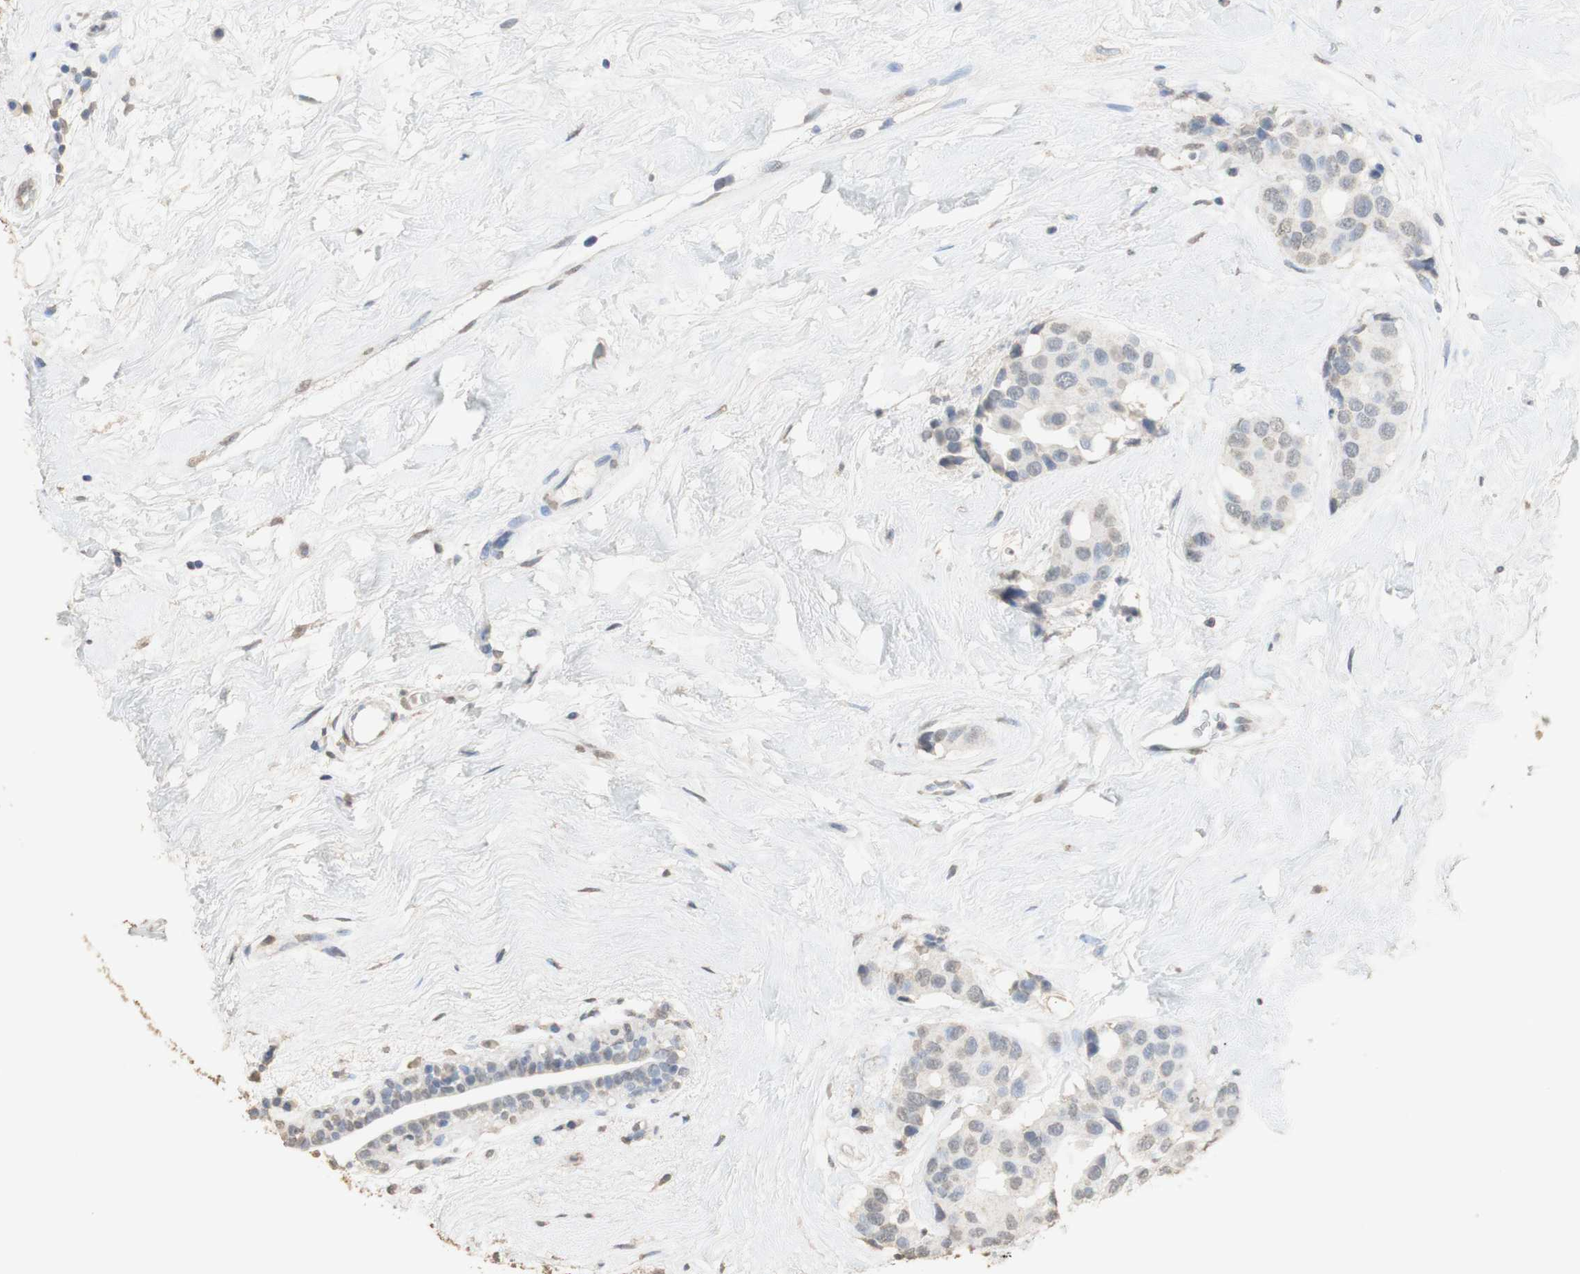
{"staining": {"intensity": "weak", "quantity": "25%-75%", "location": "nuclear"}, "tissue": "breast cancer", "cell_type": "Tumor cells", "image_type": "cancer", "snomed": [{"axis": "morphology", "description": "Normal tissue, NOS"}, {"axis": "morphology", "description": "Duct carcinoma"}, {"axis": "topography", "description": "Breast"}], "caption": "DAB immunohistochemical staining of breast intraductal carcinoma demonstrates weak nuclear protein staining in approximately 25%-75% of tumor cells.", "gene": "L1CAM", "patient": {"sex": "female", "age": 39}}